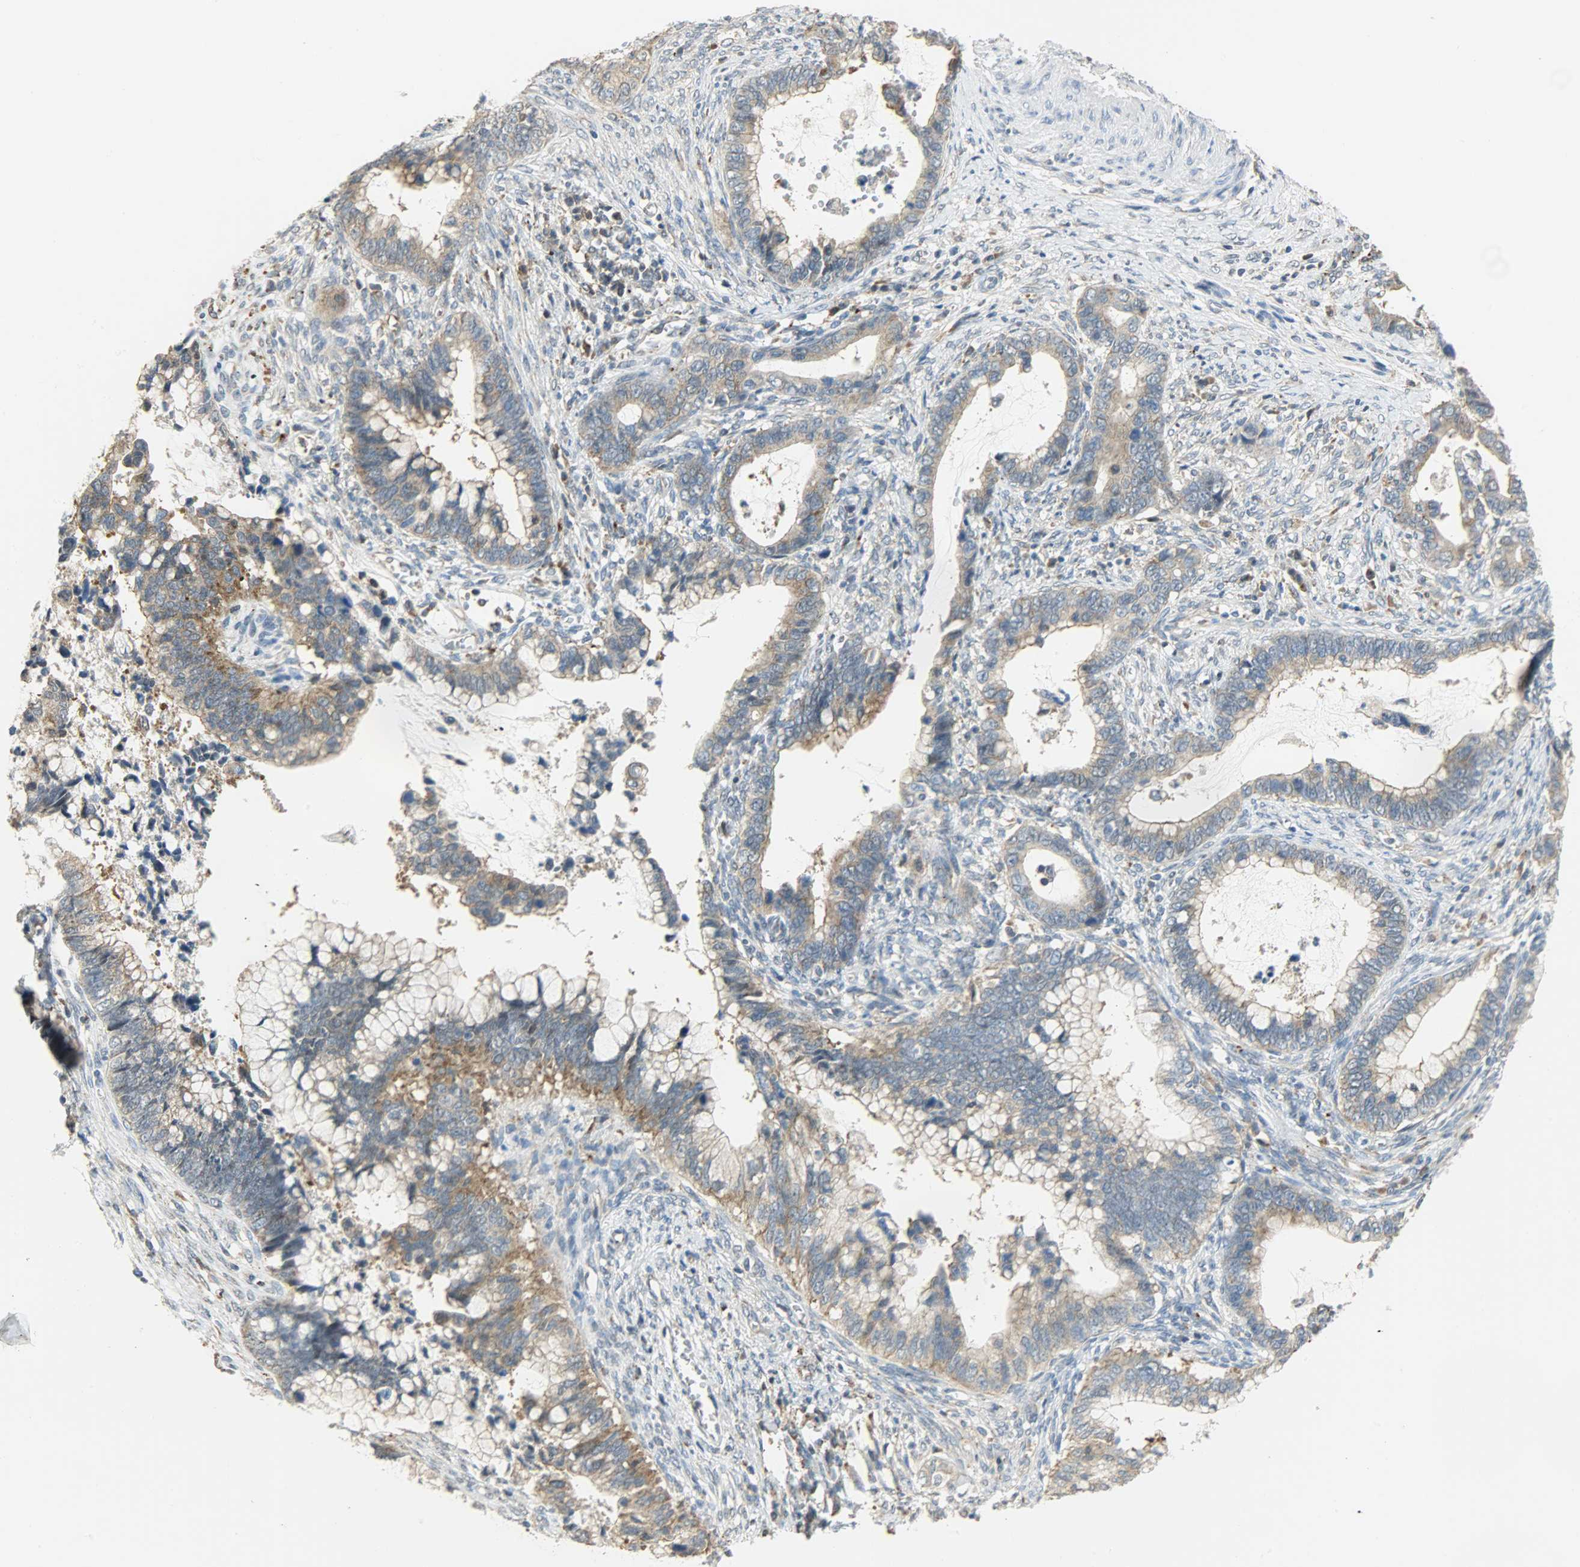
{"staining": {"intensity": "moderate", "quantity": ">75%", "location": "cytoplasmic/membranous"}, "tissue": "cervical cancer", "cell_type": "Tumor cells", "image_type": "cancer", "snomed": [{"axis": "morphology", "description": "Adenocarcinoma, NOS"}, {"axis": "topography", "description": "Cervix"}], "caption": "Immunohistochemical staining of cervical adenocarcinoma exhibits moderate cytoplasmic/membranous protein positivity in approximately >75% of tumor cells.", "gene": "GIT2", "patient": {"sex": "female", "age": 44}}